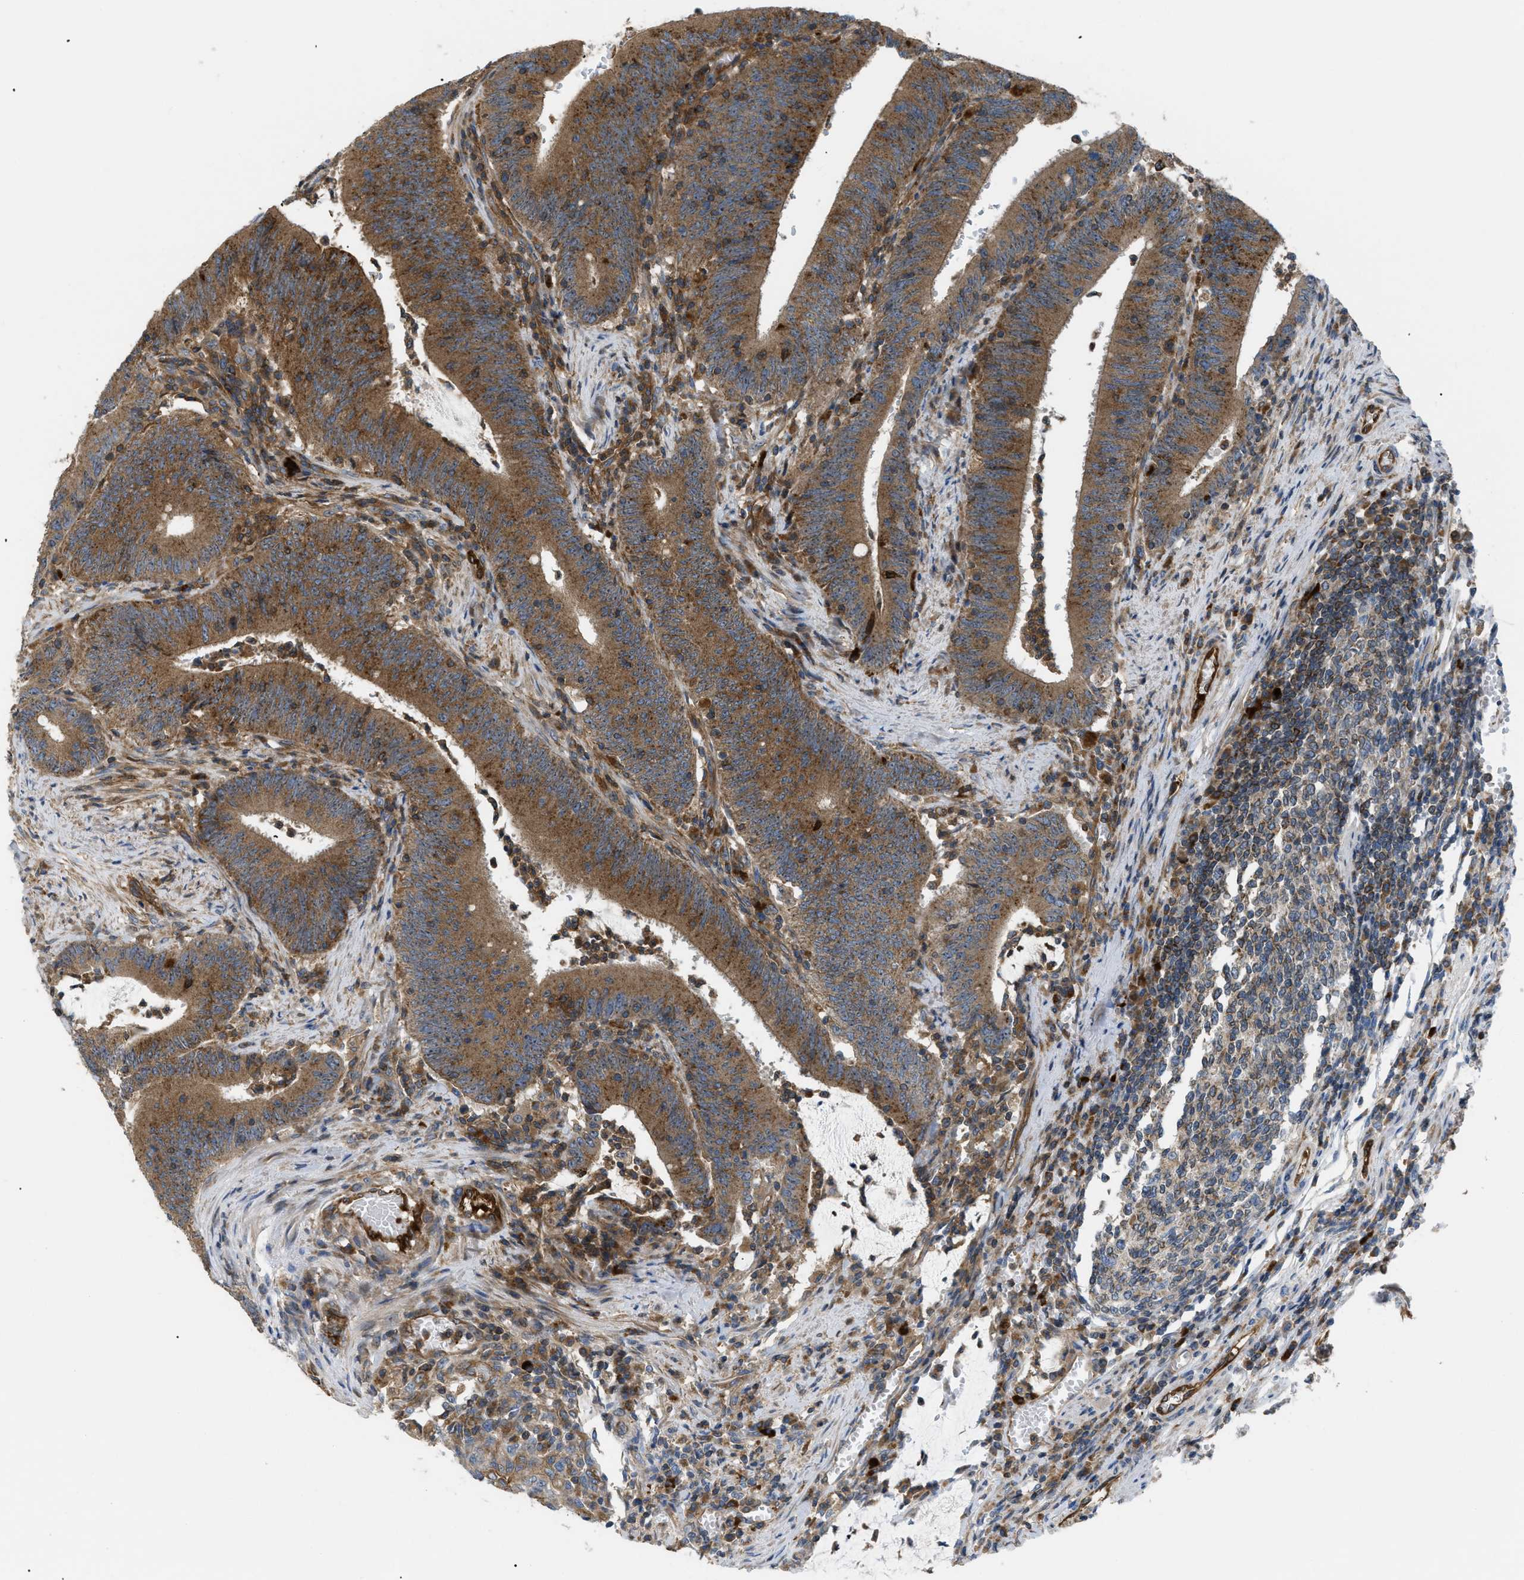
{"staining": {"intensity": "moderate", "quantity": ">75%", "location": "cytoplasmic/membranous"}, "tissue": "colorectal cancer", "cell_type": "Tumor cells", "image_type": "cancer", "snomed": [{"axis": "morphology", "description": "Normal tissue, NOS"}, {"axis": "morphology", "description": "Adenocarcinoma, NOS"}, {"axis": "topography", "description": "Rectum"}], "caption": "High-magnification brightfield microscopy of colorectal cancer (adenocarcinoma) stained with DAB (3,3'-diaminobenzidine) (brown) and counterstained with hematoxylin (blue). tumor cells exhibit moderate cytoplasmic/membranous positivity is present in about>75% of cells.", "gene": "ATP2A3", "patient": {"sex": "female", "age": 66}}